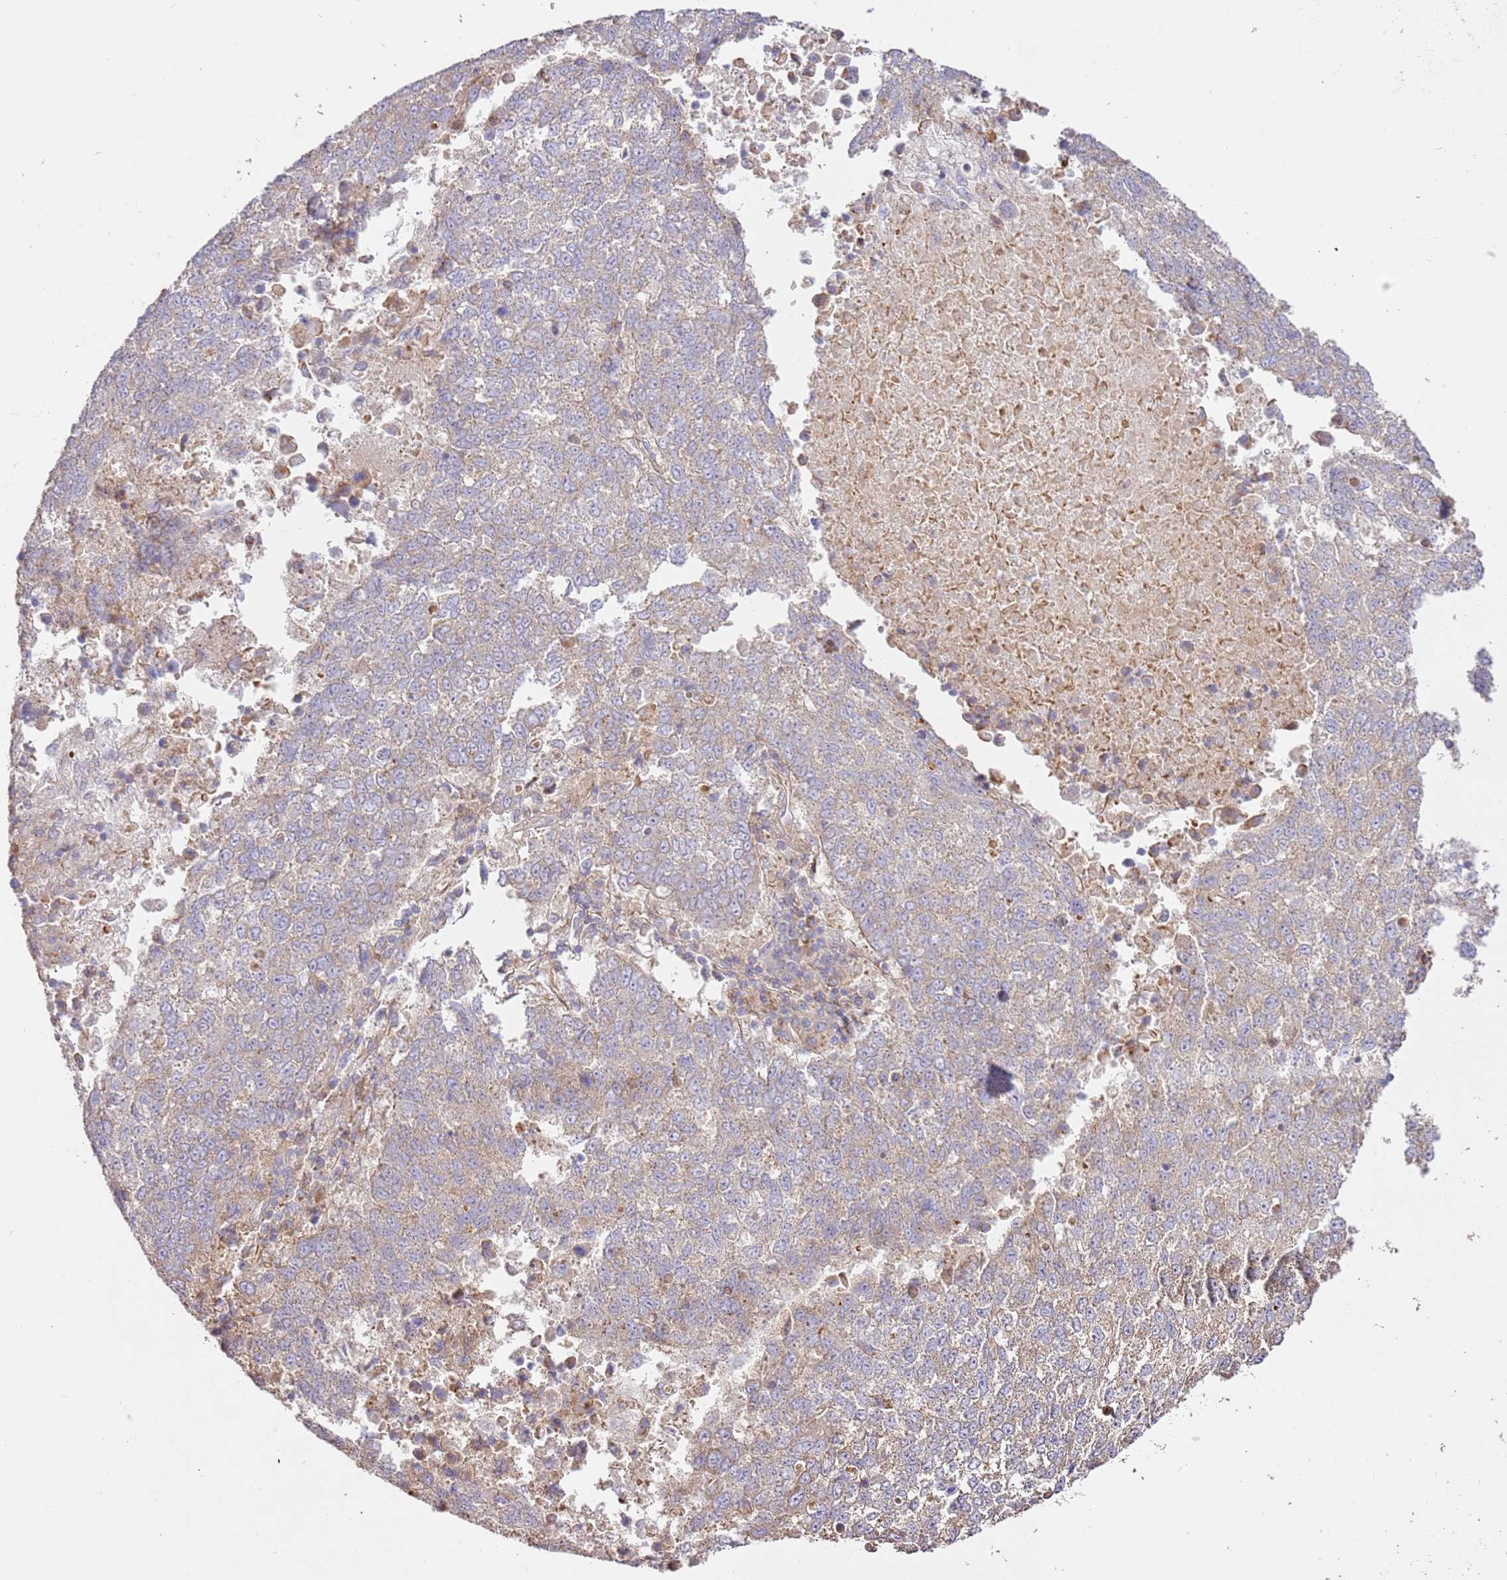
{"staining": {"intensity": "weak", "quantity": "<25%", "location": "cytoplasmic/membranous"}, "tissue": "lung cancer", "cell_type": "Tumor cells", "image_type": "cancer", "snomed": [{"axis": "morphology", "description": "Squamous cell carcinoma, NOS"}, {"axis": "topography", "description": "Lung"}], "caption": "This is an IHC micrograph of squamous cell carcinoma (lung). There is no positivity in tumor cells.", "gene": "ZBTB39", "patient": {"sex": "male", "age": 73}}